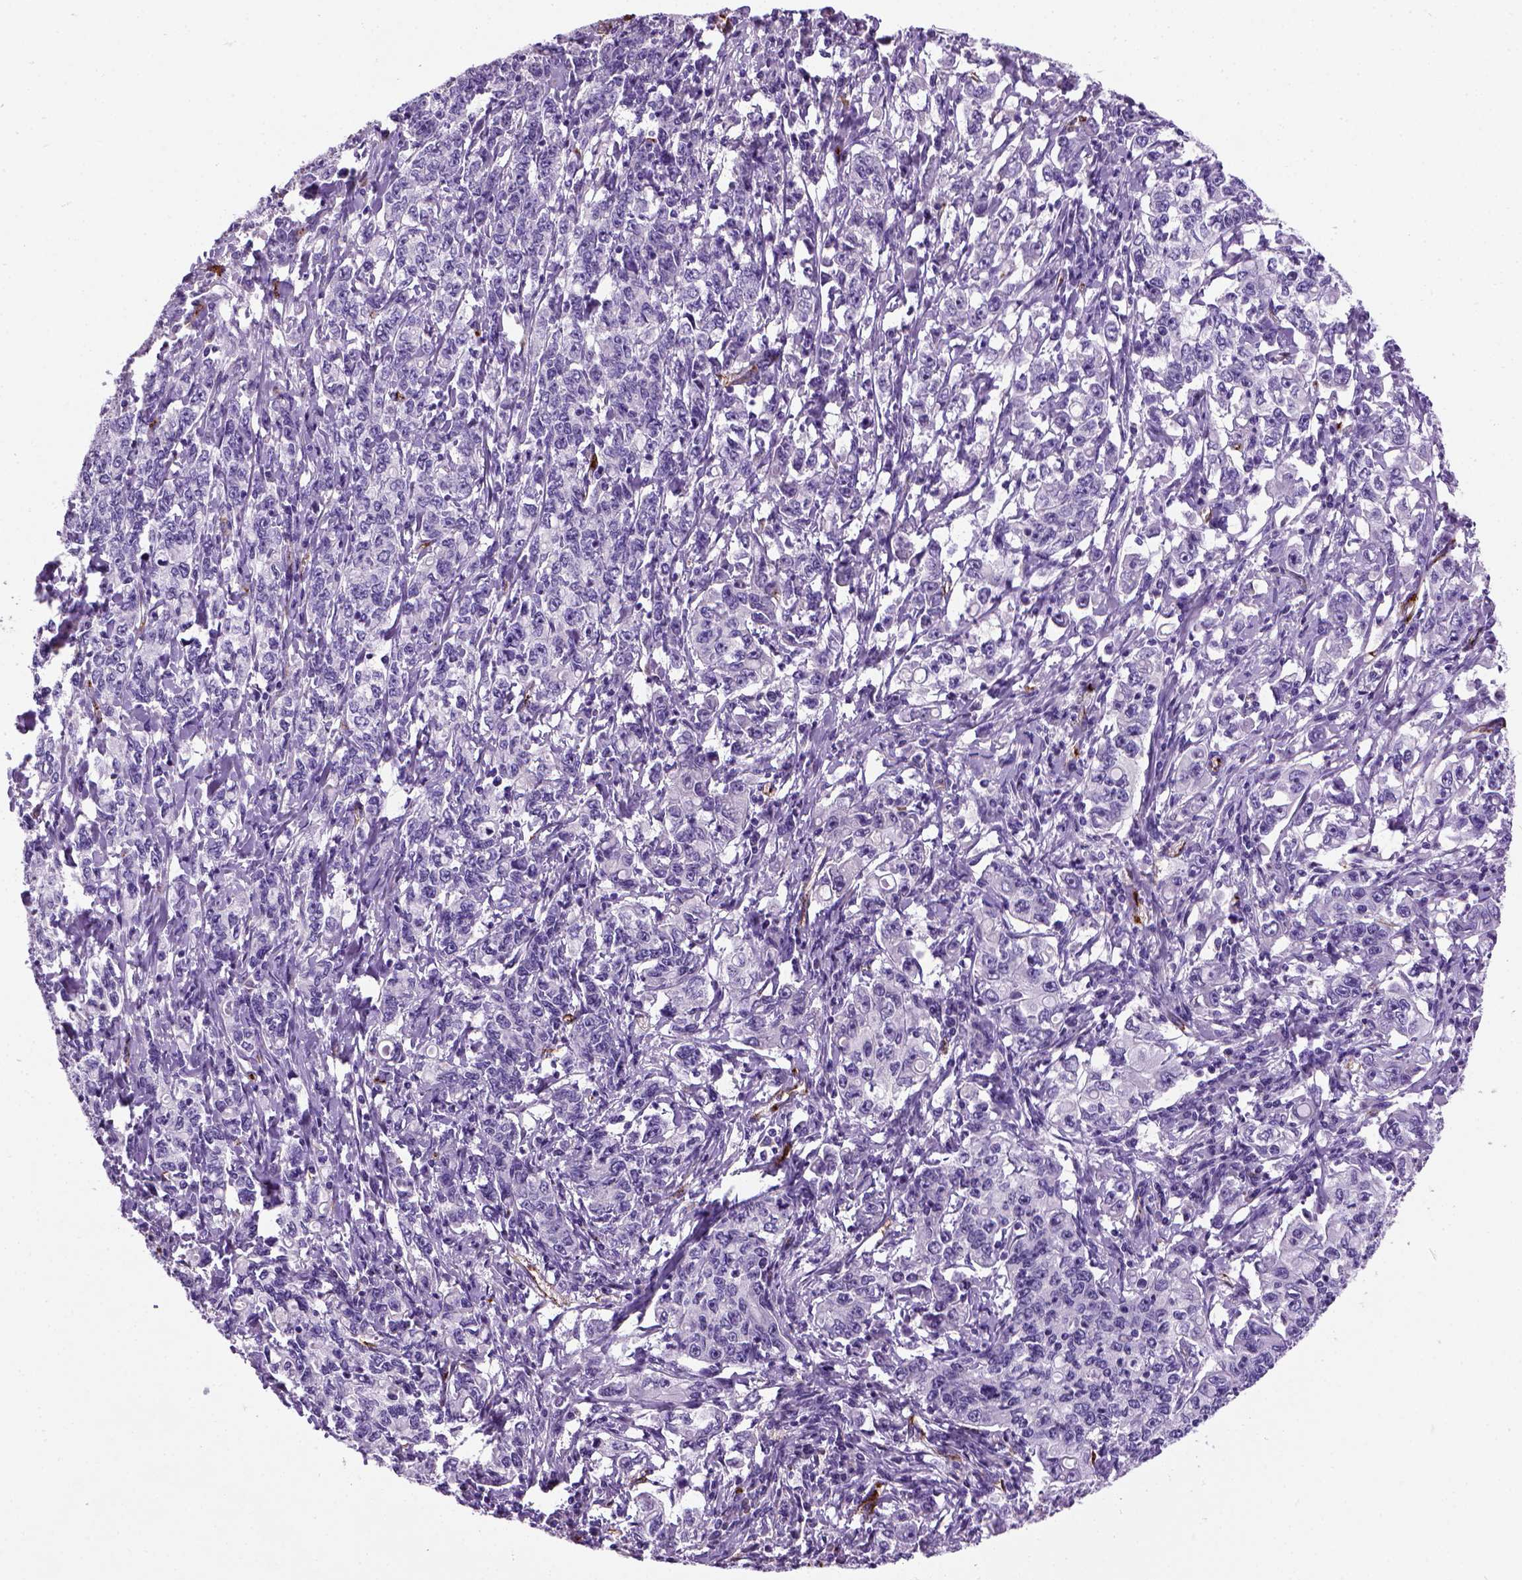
{"staining": {"intensity": "negative", "quantity": "none", "location": "none"}, "tissue": "stomach cancer", "cell_type": "Tumor cells", "image_type": "cancer", "snomed": [{"axis": "morphology", "description": "Adenocarcinoma, NOS"}, {"axis": "topography", "description": "Stomach, lower"}], "caption": "This is a micrograph of IHC staining of stomach cancer (adenocarcinoma), which shows no staining in tumor cells.", "gene": "VWF", "patient": {"sex": "female", "age": 72}}